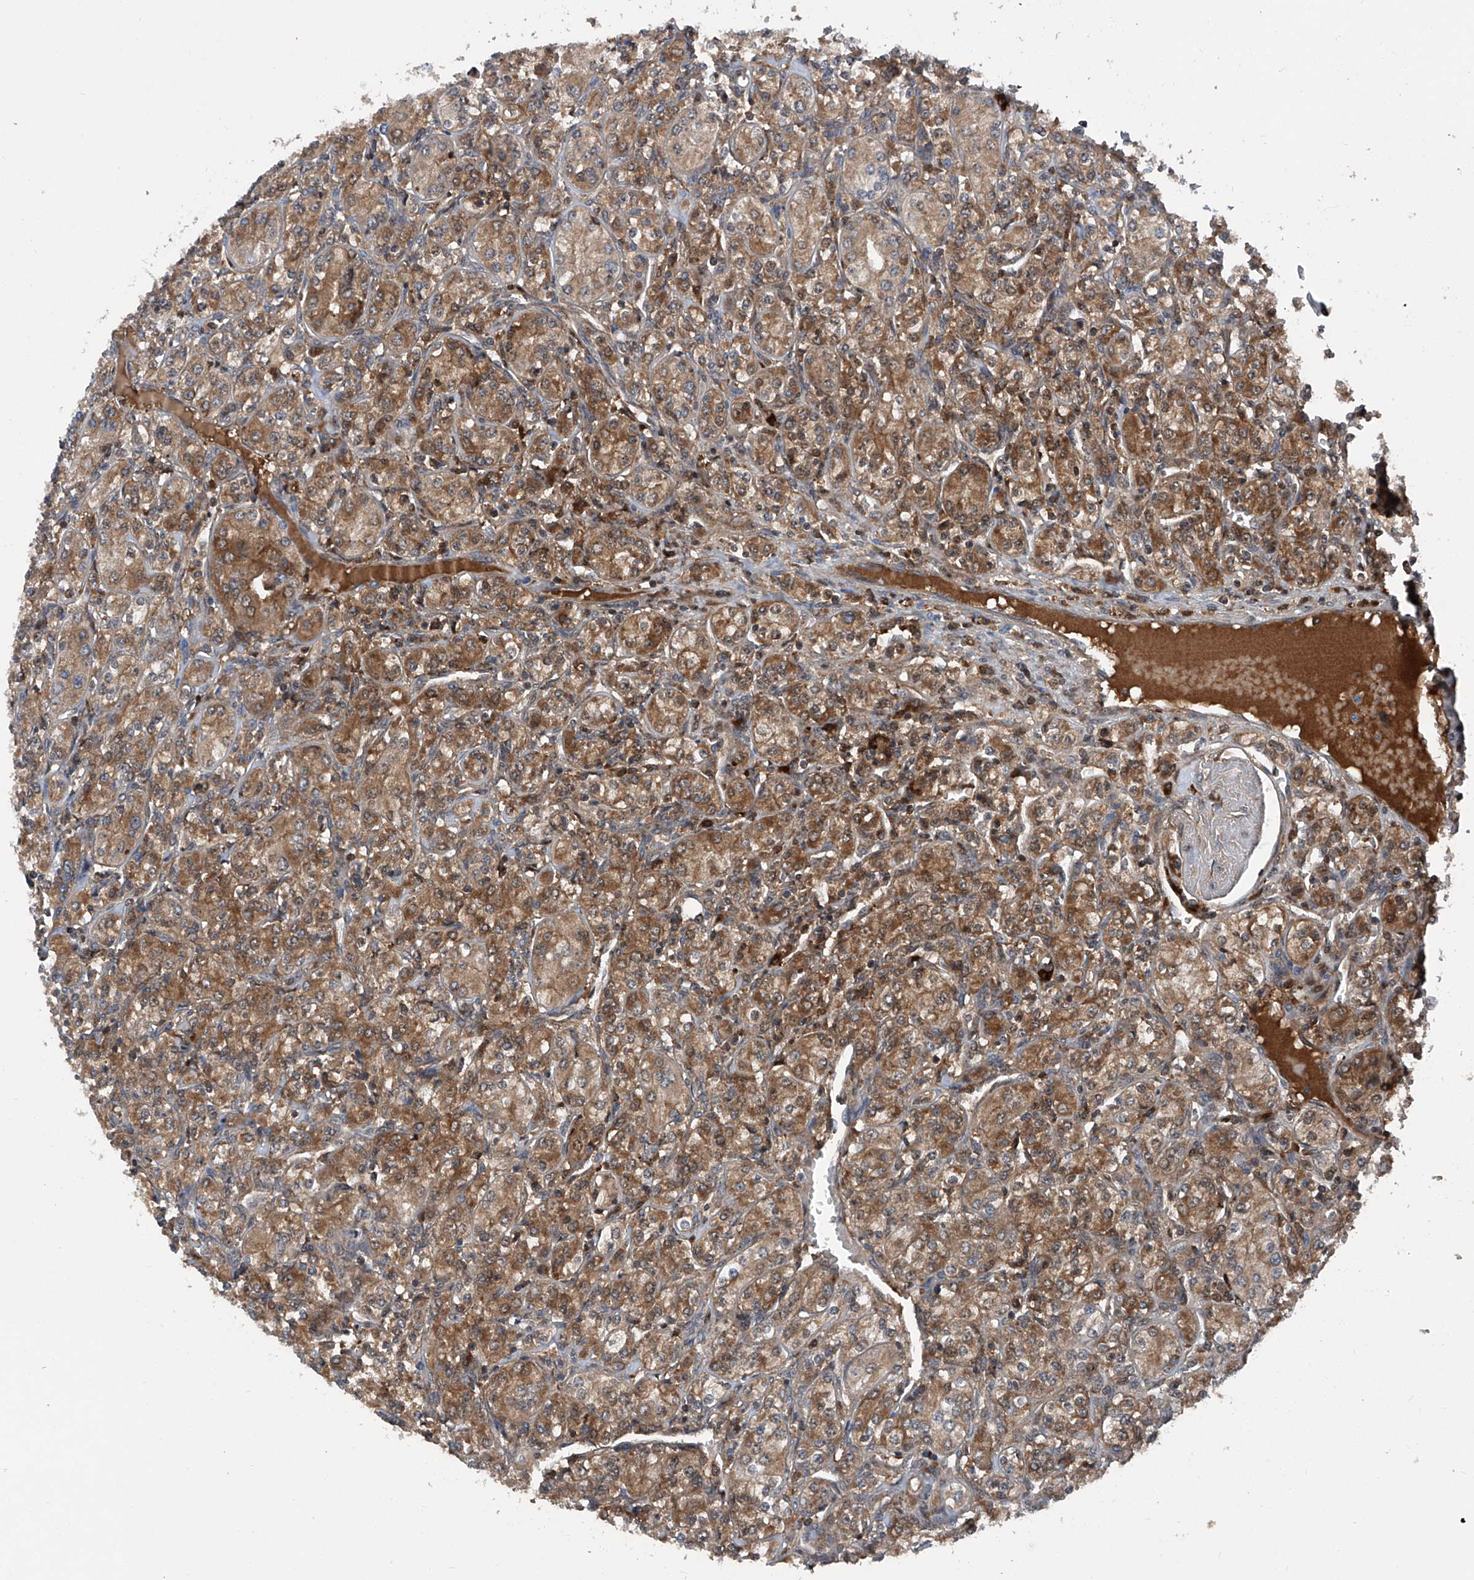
{"staining": {"intensity": "moderate", "quantity": ">75%", "location": "cytoplasmic/membranous"}, "tissue": "renal cancer", "cell_type": "Tumor cells", "image_type": "cancer", "snomed": [{"axis": "morphology", "description": "Adenocarcinoma, NOS"}, {"axis": "topography", "description": "Kidney"}], "caption": "This image demonstrates immunohistochemistry (IHC) staining of human renal adenocarcinoma, with medium moderate cytoplasmic/membranous expression in approximately >75% of tumor cells.", "gene": "ASCC3", "patient": {"sex": "male", "age": 77}}